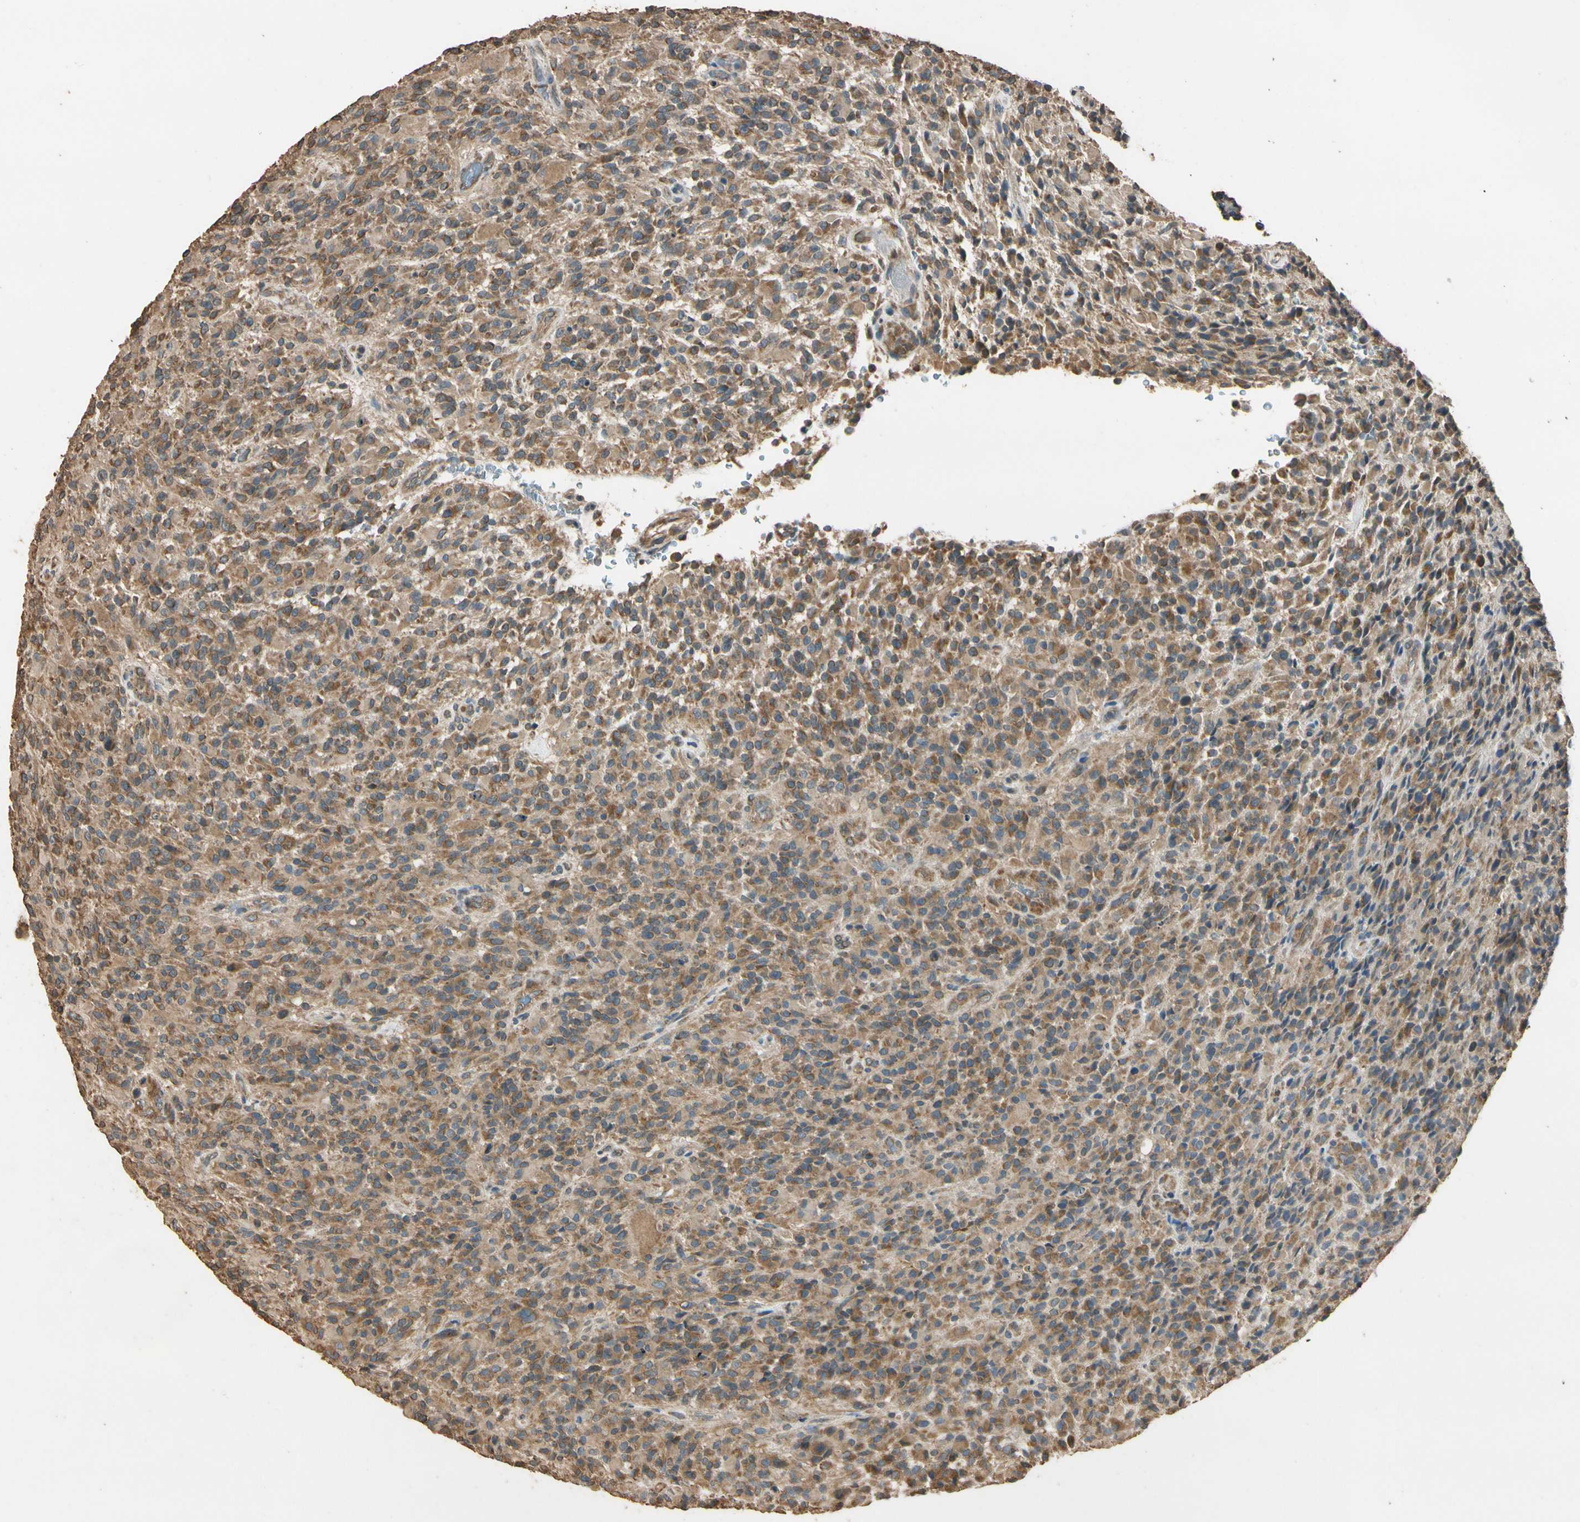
{"staining": {"intensity": "moderate", "quantity": ">75%", "location": "cytoplasmic/membranous"}, "tissue": "glioma", "cell_type": "Tumor cells", "image_type": "cancer", "snomed": [{"axis": "morphology", "description": "Glioma, malignant, High grade"}, {"axis": "topography", "description": "Brain"}], "caption": "An image of human malignant glioma (high-grade) stained for a protein demonstrates moderate cytoplasmic/membranous brown staining in tumor cells.", "gene": "STX18", "patient": {"sex": "male", "age": 71}}